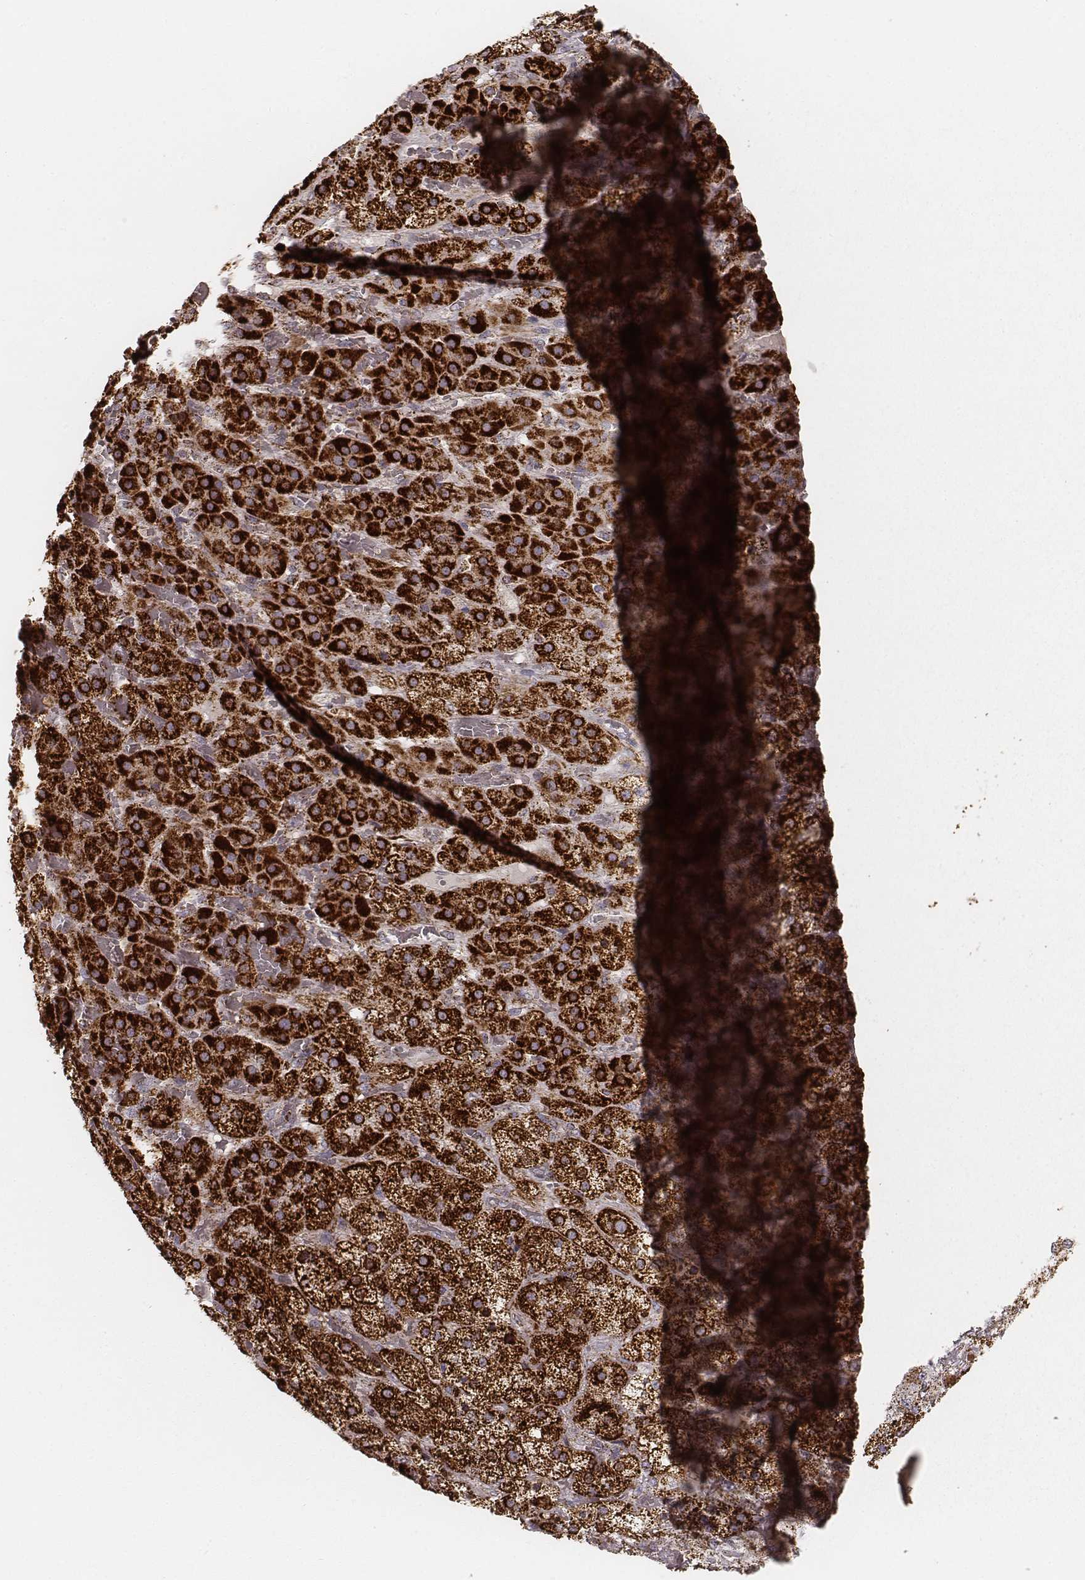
{"staining": {"intensity": "strong", "quantity": ">75%", "location": "cytoplasmic/membranous"}, "tissue": "adrenal gland", "cell_type": "Glandular cells", "image_type": "normal", "snomed": [{"axis": "morphology", "description": "Normal tissue, NOS"}, {"axis": "topography", "description": "Adrenal gland"}], "caption": "Immunohistochemistry (IHC) of benign human adrenal gland reveals high levels of strong cytoplasmic/membranous positivity in about >75% of glandular cells. (Brightfield microscopy of DAB IHC at high magnification).", "gene": "CS", "patient": {"sex": "male", "age": 57}}